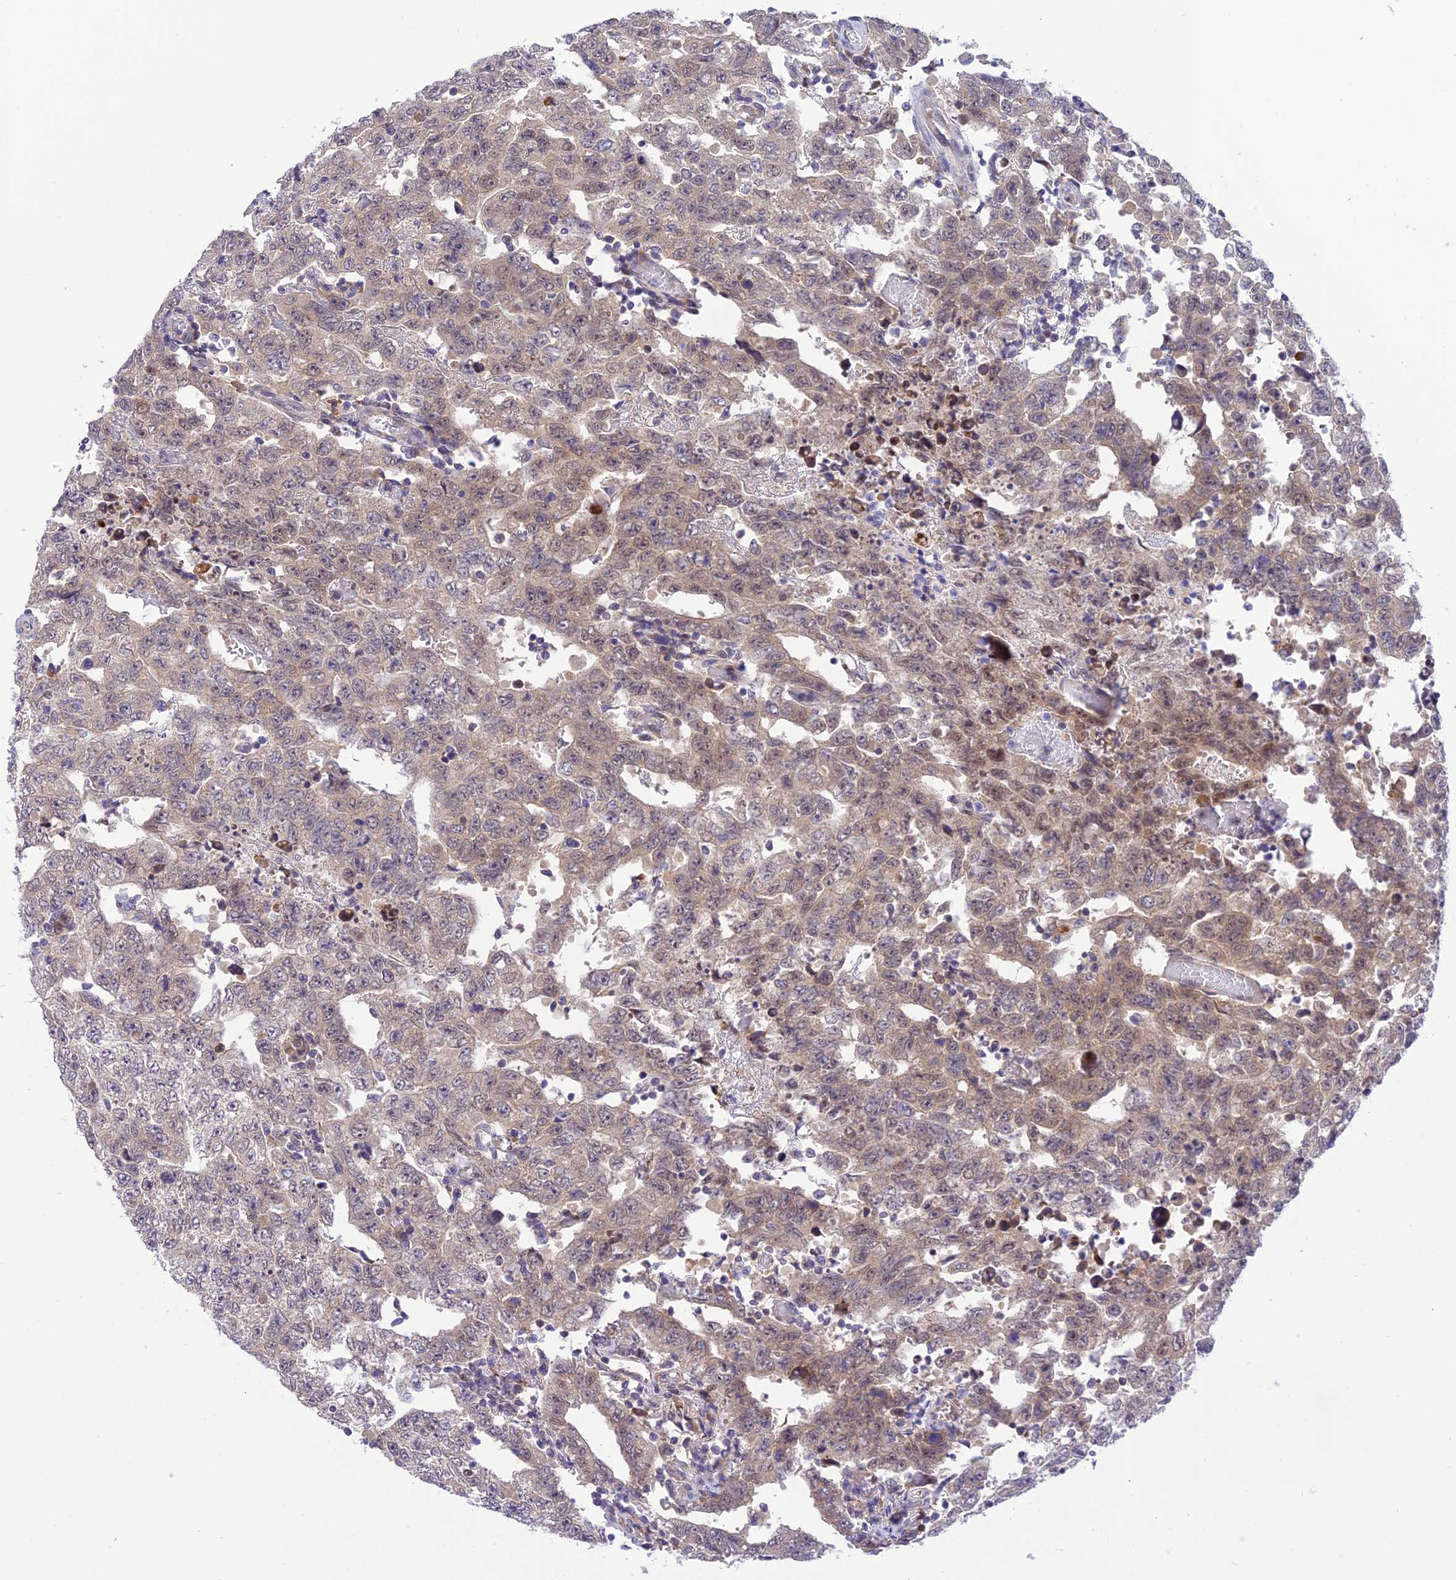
{"staining": {"intensity": "weak", "quantity": "25%-75%", "location": "cytoplasmic/membranous"}, "tissue": "testis cancer", "cell_type": "Tumor cells", "image_type": "cancer", "snomed": [{"axis": "morphology", "description": "Carcinoma, Embryonal, NOS"}, {"axis": "topography", "description": "Testis"}], "caption": "Immunohistochemical staining of human testis embryonal carcinoma shows low levels of weak cytoplasmic/membranous staining in approximately 25%-75% of tumor cells.", "gene": "RNF126", "patient": {"sex": "male", "age": 26}}